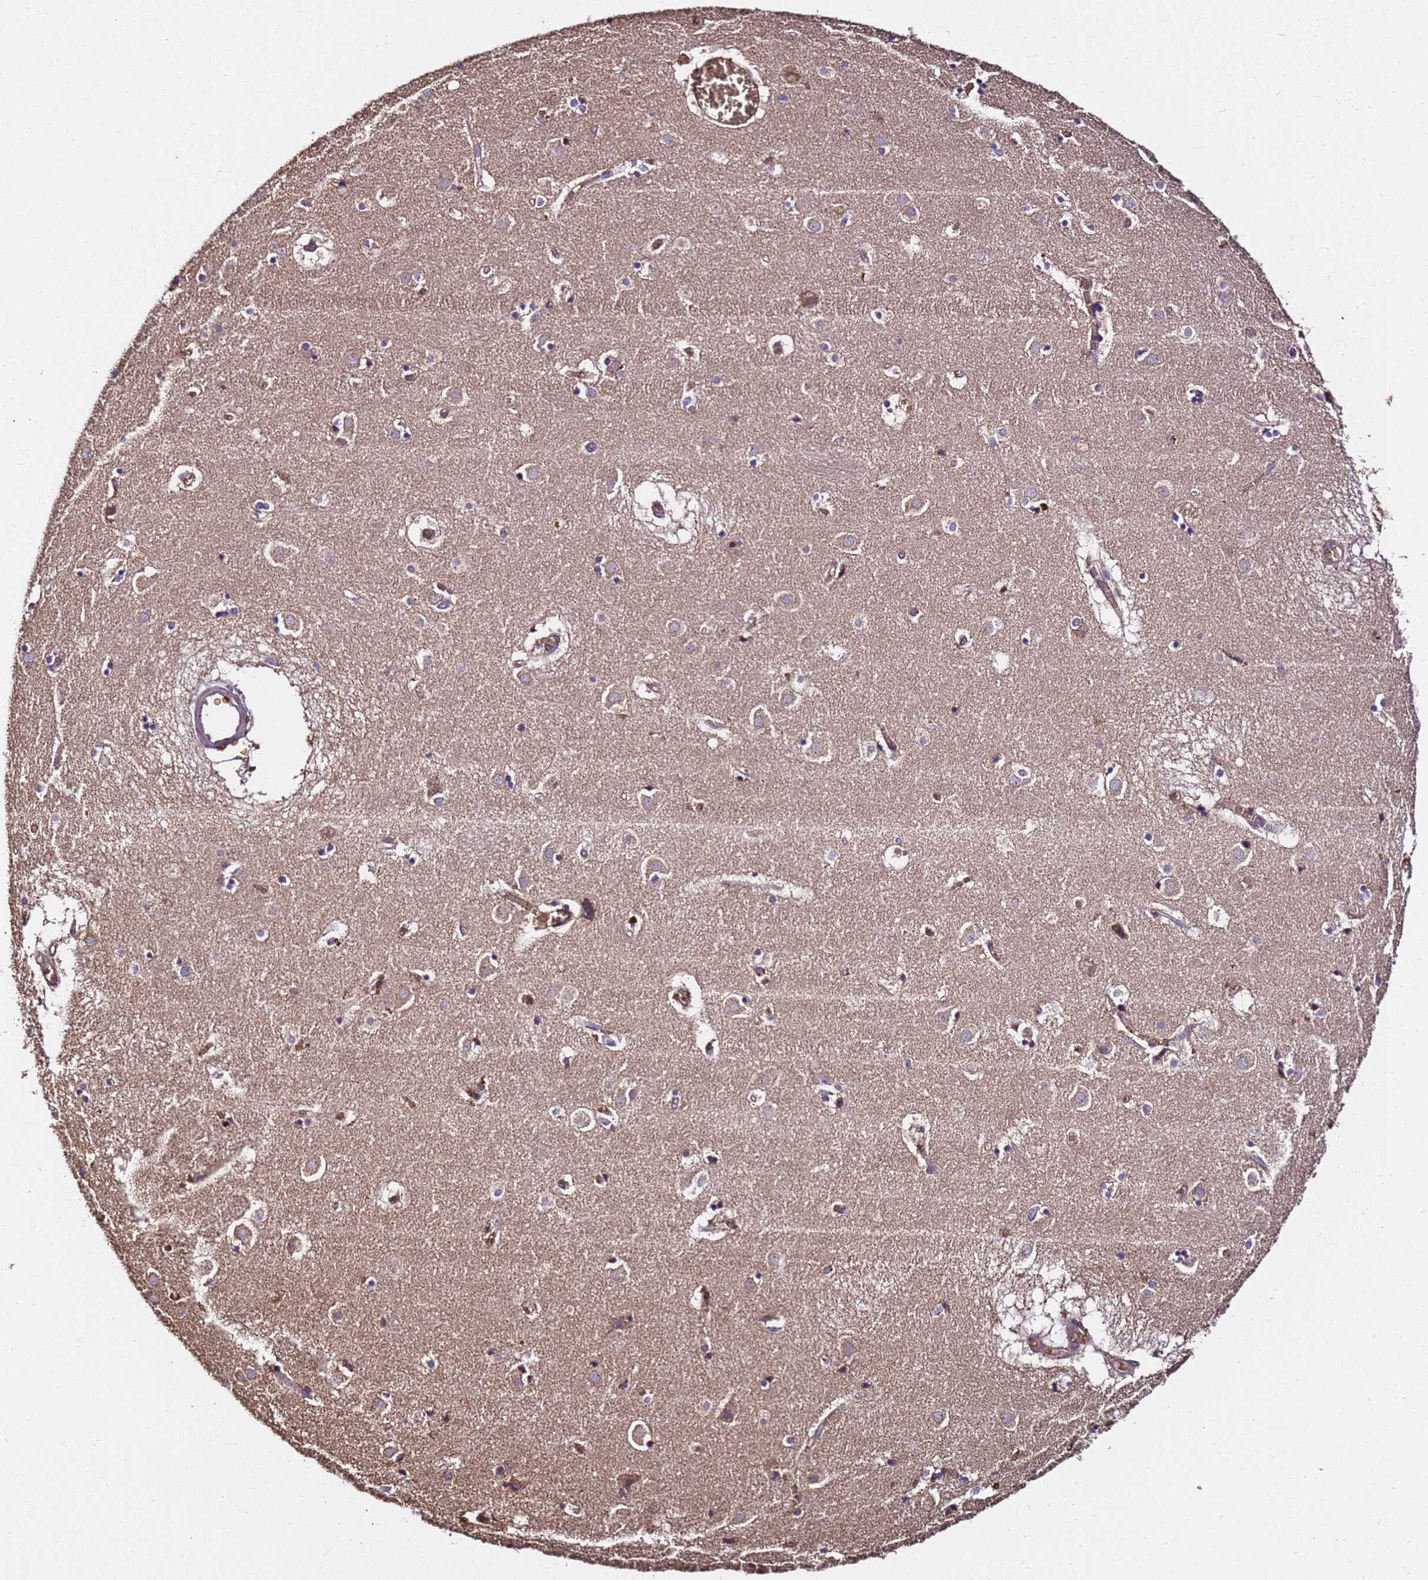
{"staining": {"intensity": "moderate", "quantity": "<25%", "location": "nuclear"}, "tissue": "caudate", "cell_type": "Glial cells", "image_type": "normal", "snomed": [{"axis": "morphology", "description": "Normal tissue, NOS"}, {"axis": "topography", "description": "Lateral ventricle wall"}], "caption": "Benign caudate was stained to show a protein in brown. There is low levels of moderate nuclear expression in approximately <25% of glial cells. Nuclei are stained in blue.", "gene": "LRRIQ1", "patient": {"sex": "male", "age": 70}}